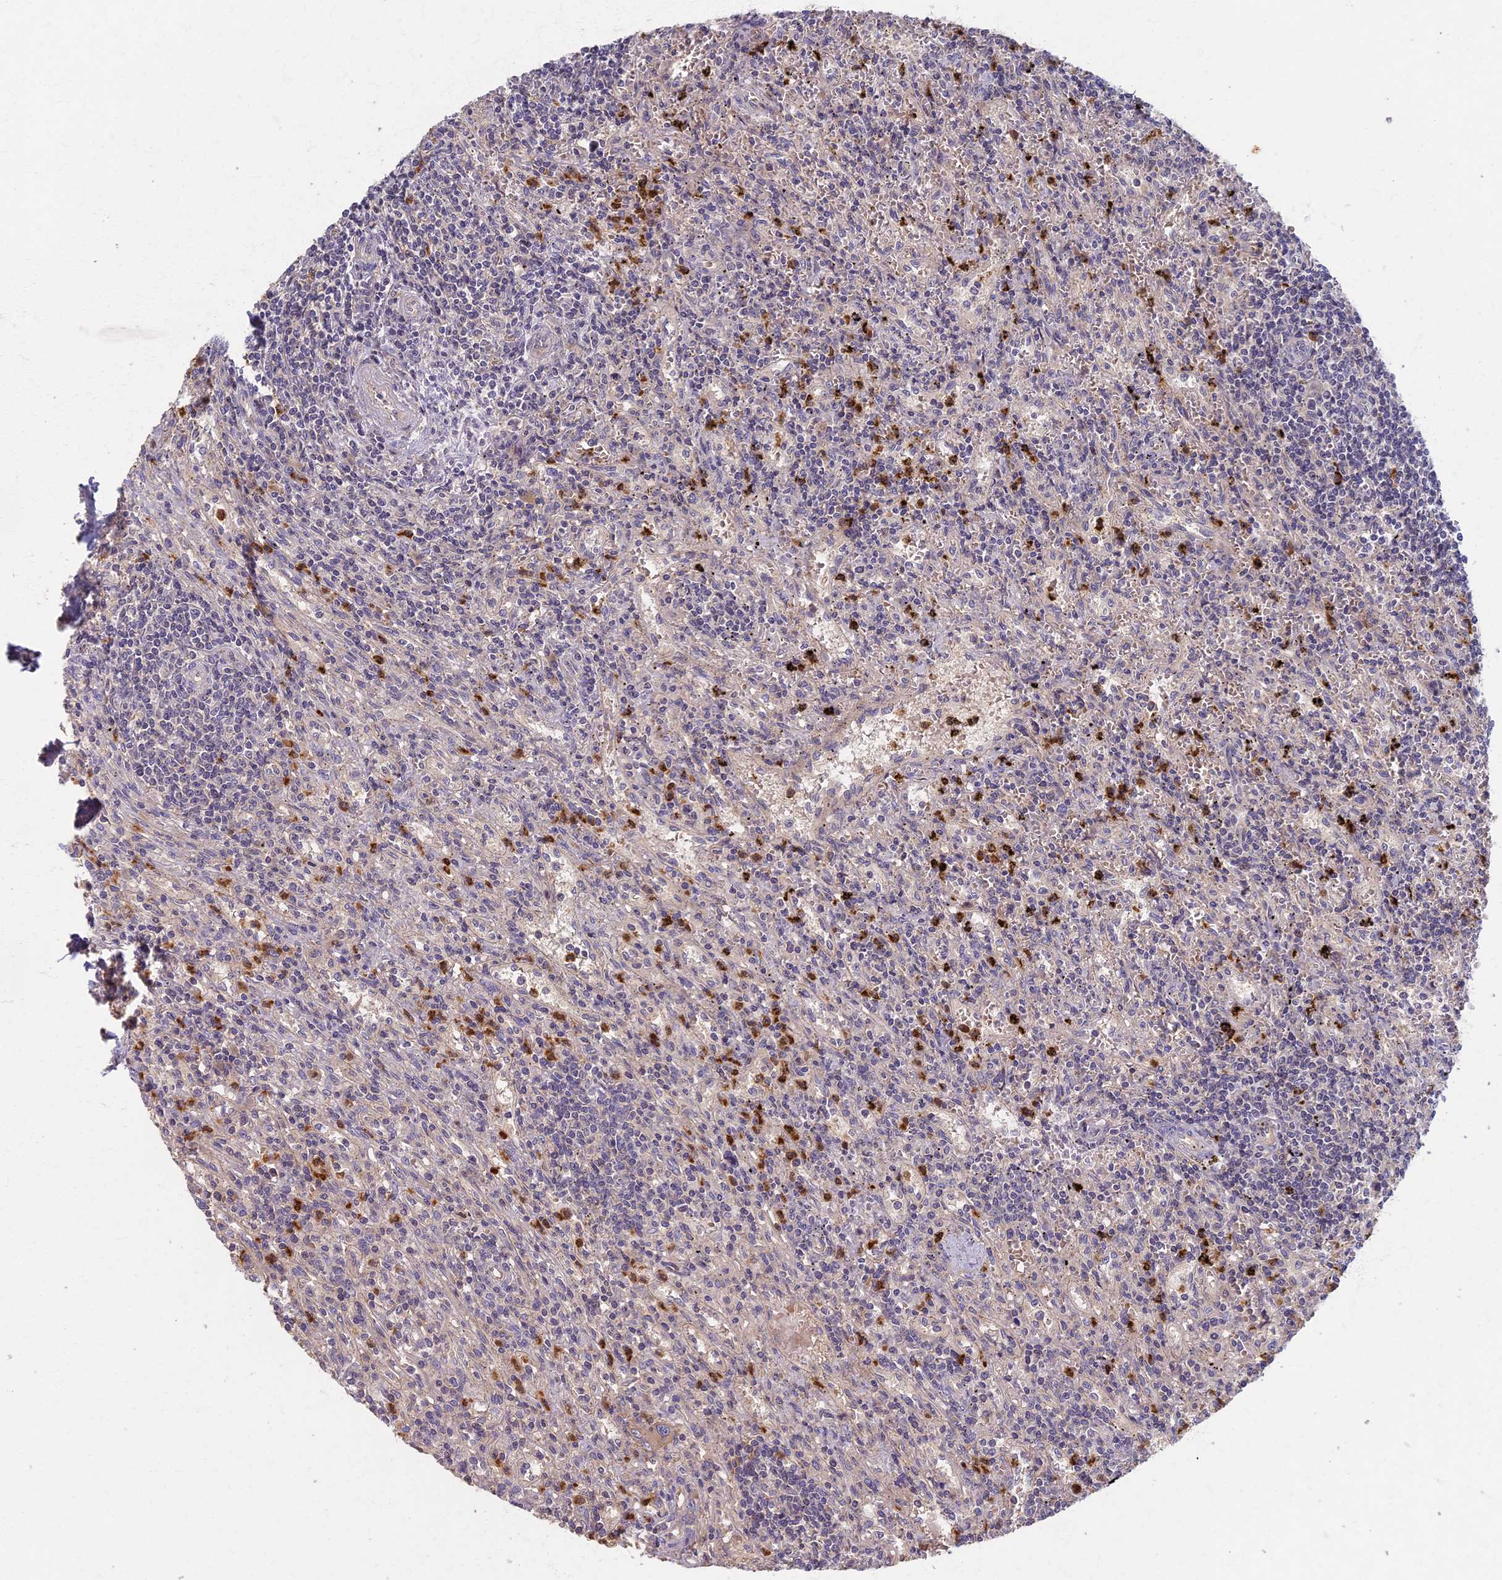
{"staining": {"intensity": "negative", "quantity": "none", "location": "none"}, "tissue": "lymphoma", "cell_type": "Tumor cells", "image_type": "cancer", "snomed": [{"axis": "morphology", "description": "Malignant lymphoma, non-Hodgkin's type, Low grade"}, {"axis": "topography", "description": "Spleen"}], "caption": "An IHC image of malignant lymphoma, non-Hodgkin's type (low-grade) is shown. There is no staining in tumor cells of malignant lymphoma, non-Hodgkin's type (low-grade).", "gene": "AP4E1", "patient": {"sex": "male", "age": 76}}